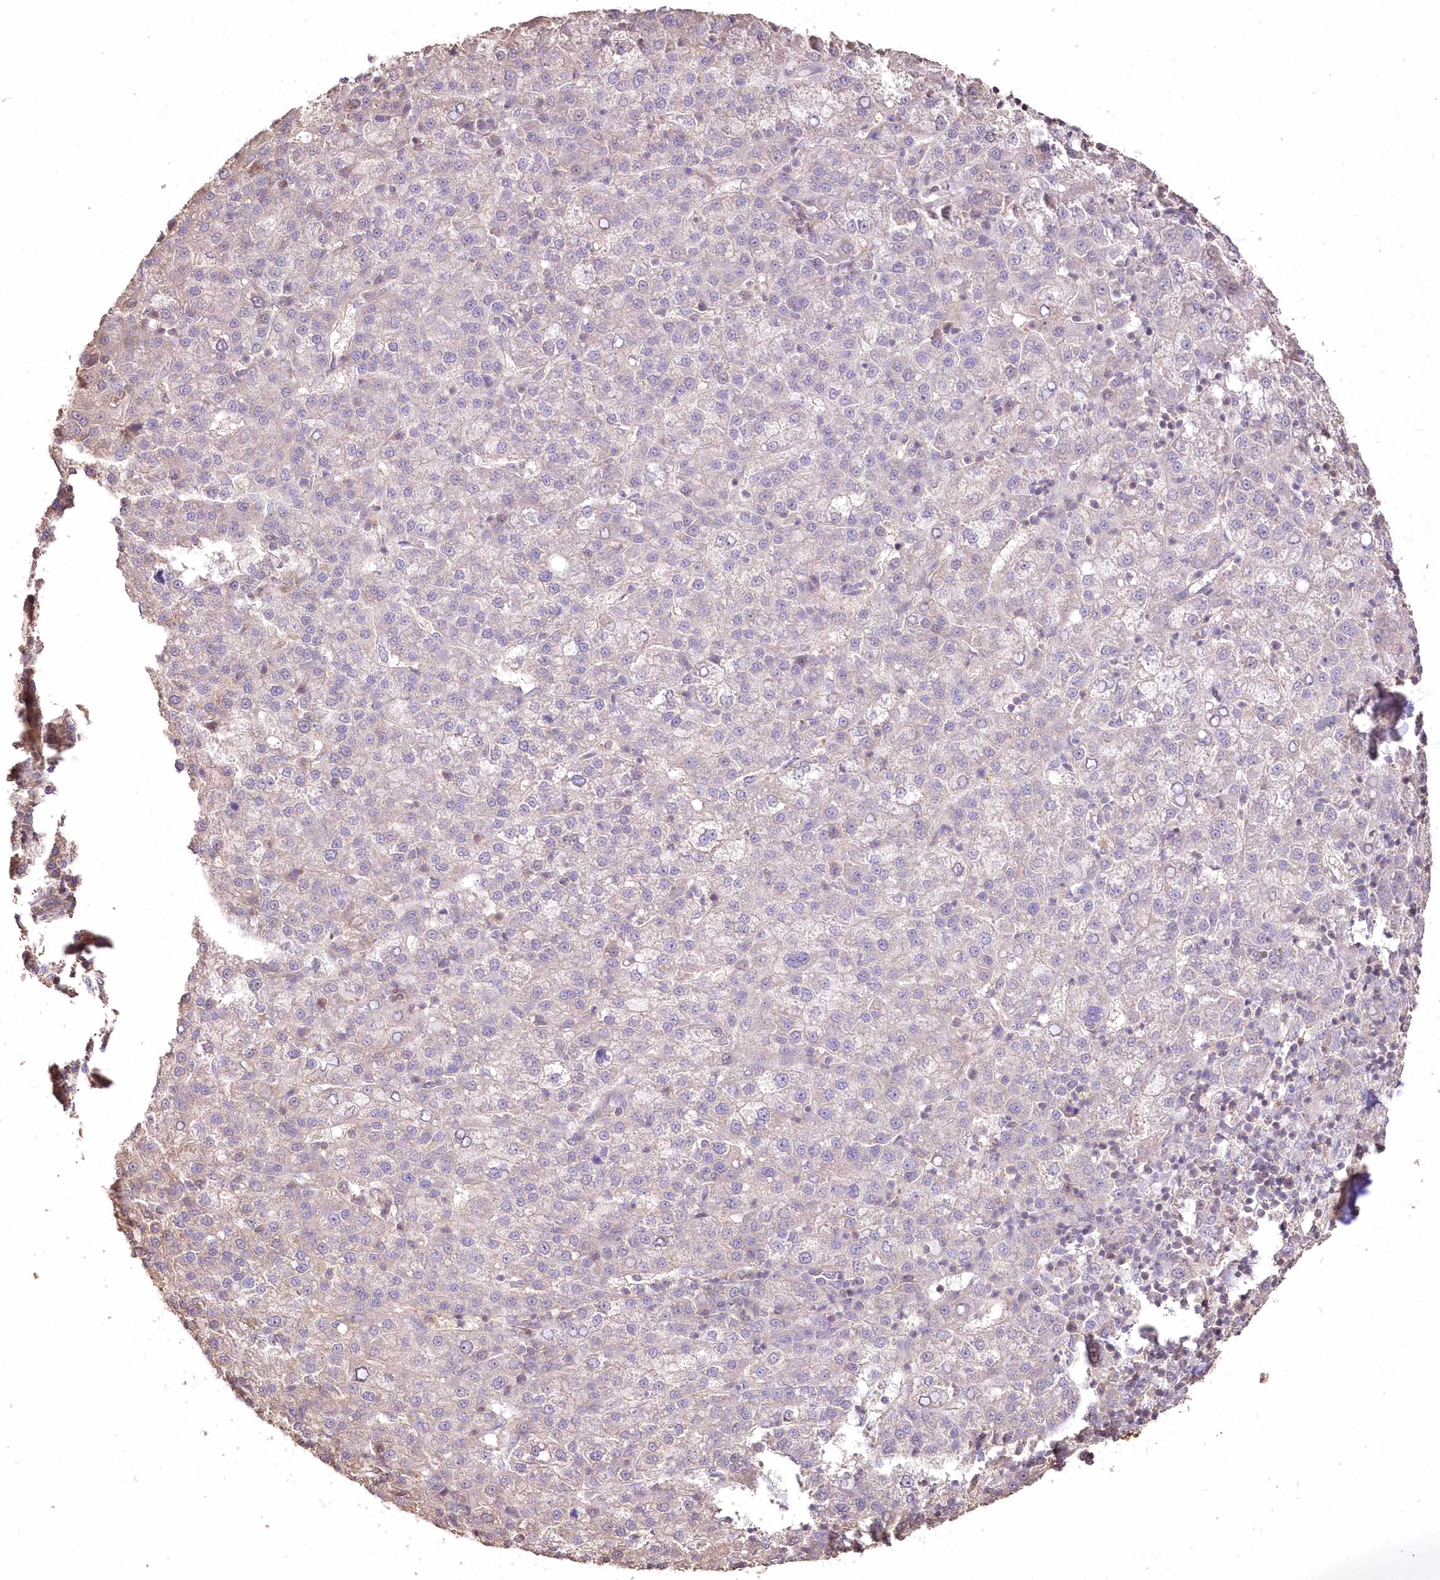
{"staining": {"intensity": "negative", "quantity": "none", "location": "none"}, "tissue": "liver cancer", "cell_type": "Tumor cells", "image_type": "cancer", "snomed": [{"axis": "morphology", "description": "Carcinoma, Hepatocellular, NOS"}, {"axis": "topography", "description": "Liver"}], "caption": "This image is of liver cancer stained with immunohistochemistry (IHC) to label a protein in brown with the nuclei are counter-stained blue. There is no positivity in tumor cells.", "gene": "STK17B", "patient": {"sex": "female", "age": 58}}